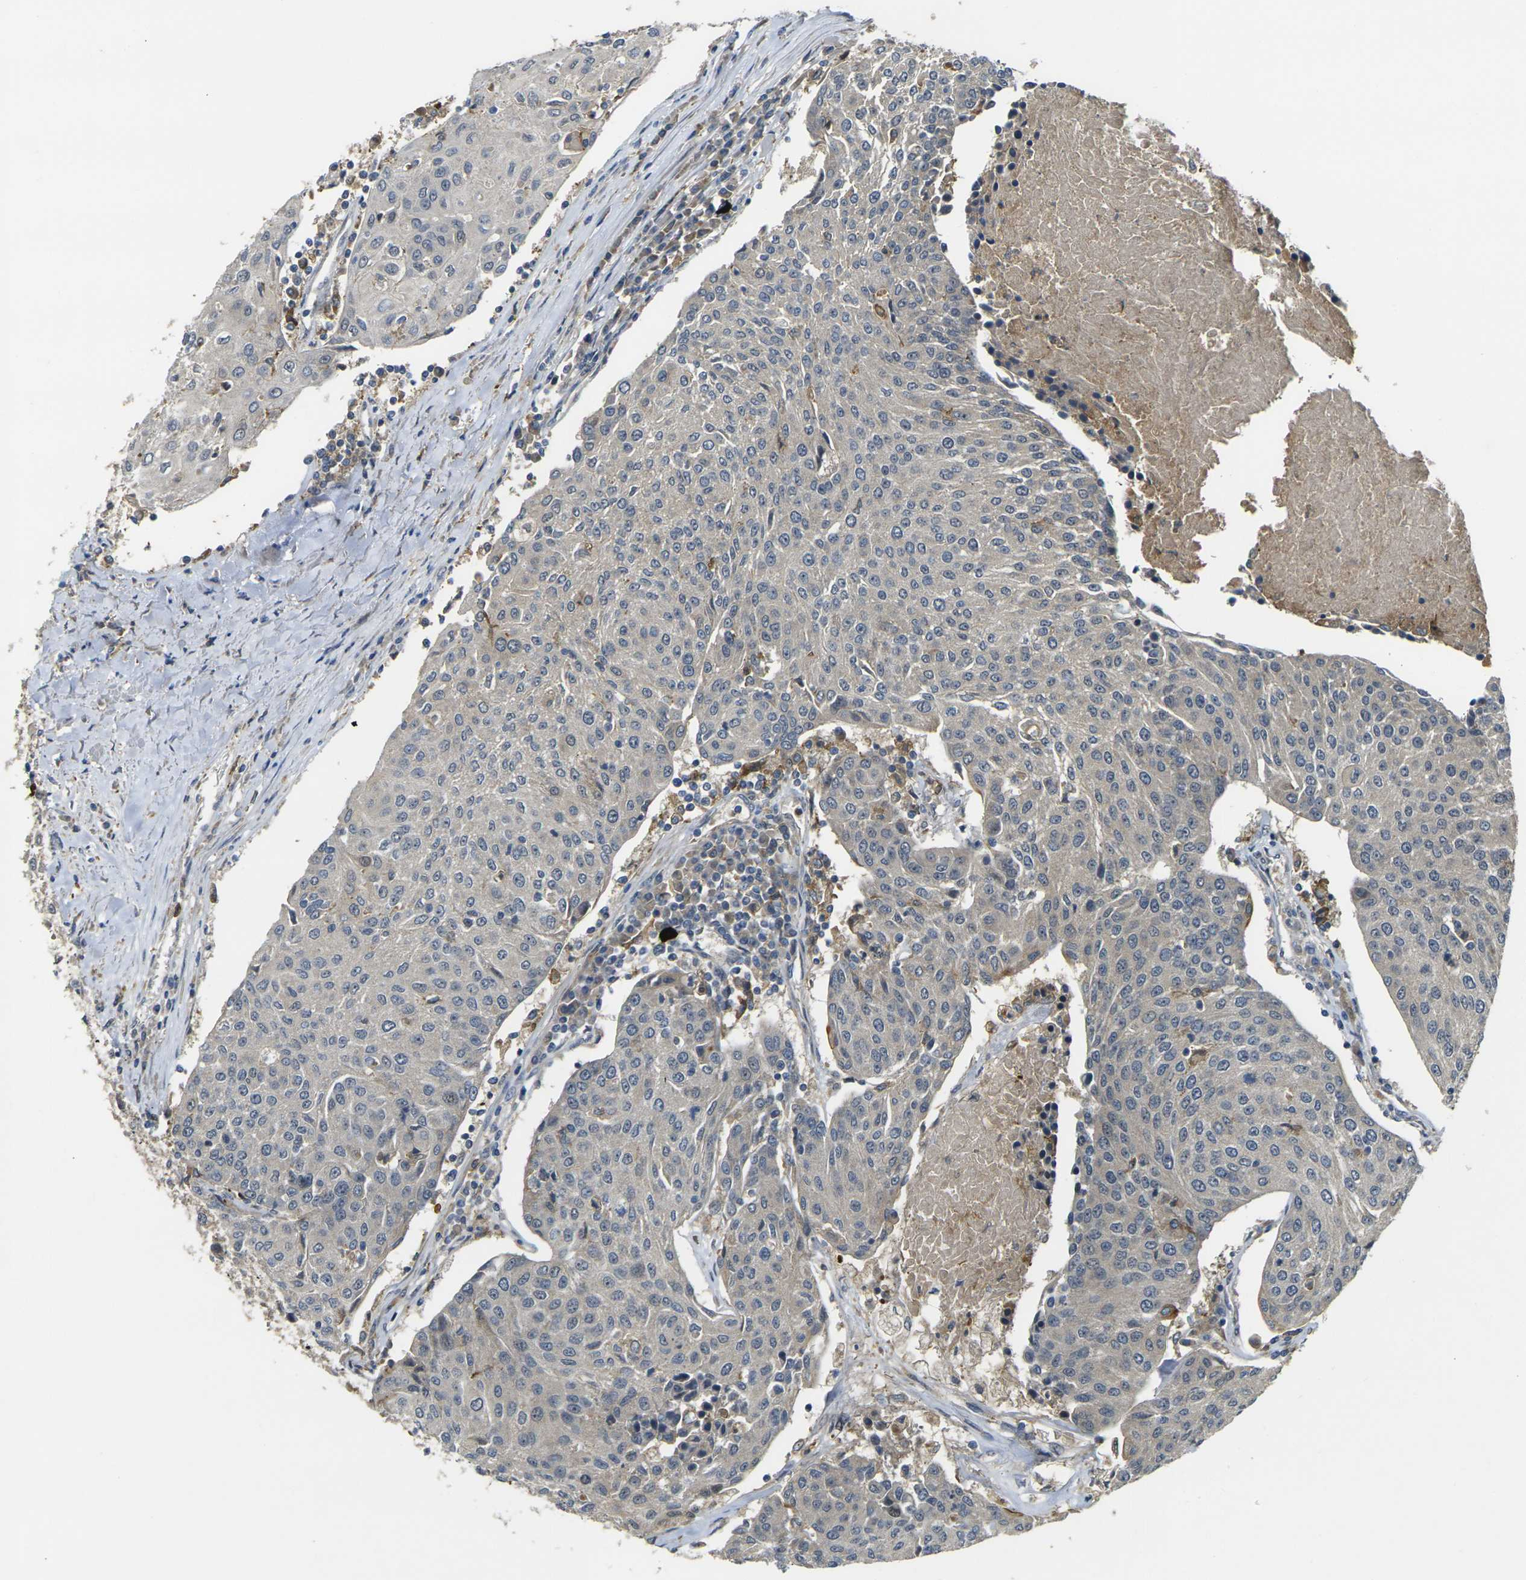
{"staining": {"intensity": "weak", "quantity": ">75%", "location": "cytoplasmic/membranous"}, "tissue": "urothelial cancer", "cell_type": "Tumor cells", "image_type": "cancer", "snomed": [{"axis": "morphology", "description": "Urothelial carcinoma, High grade"}, {"axis": "topography", "description": "Urinary bladder"}], "caption": "Human high-grade urothelial carcinoma stained with a brown dye displays weak cytoplasmic/membranous positive staining in about >75% of tumor cells.", "gene": "PIGL", "patient": {"sex": "female", "age": 85}}